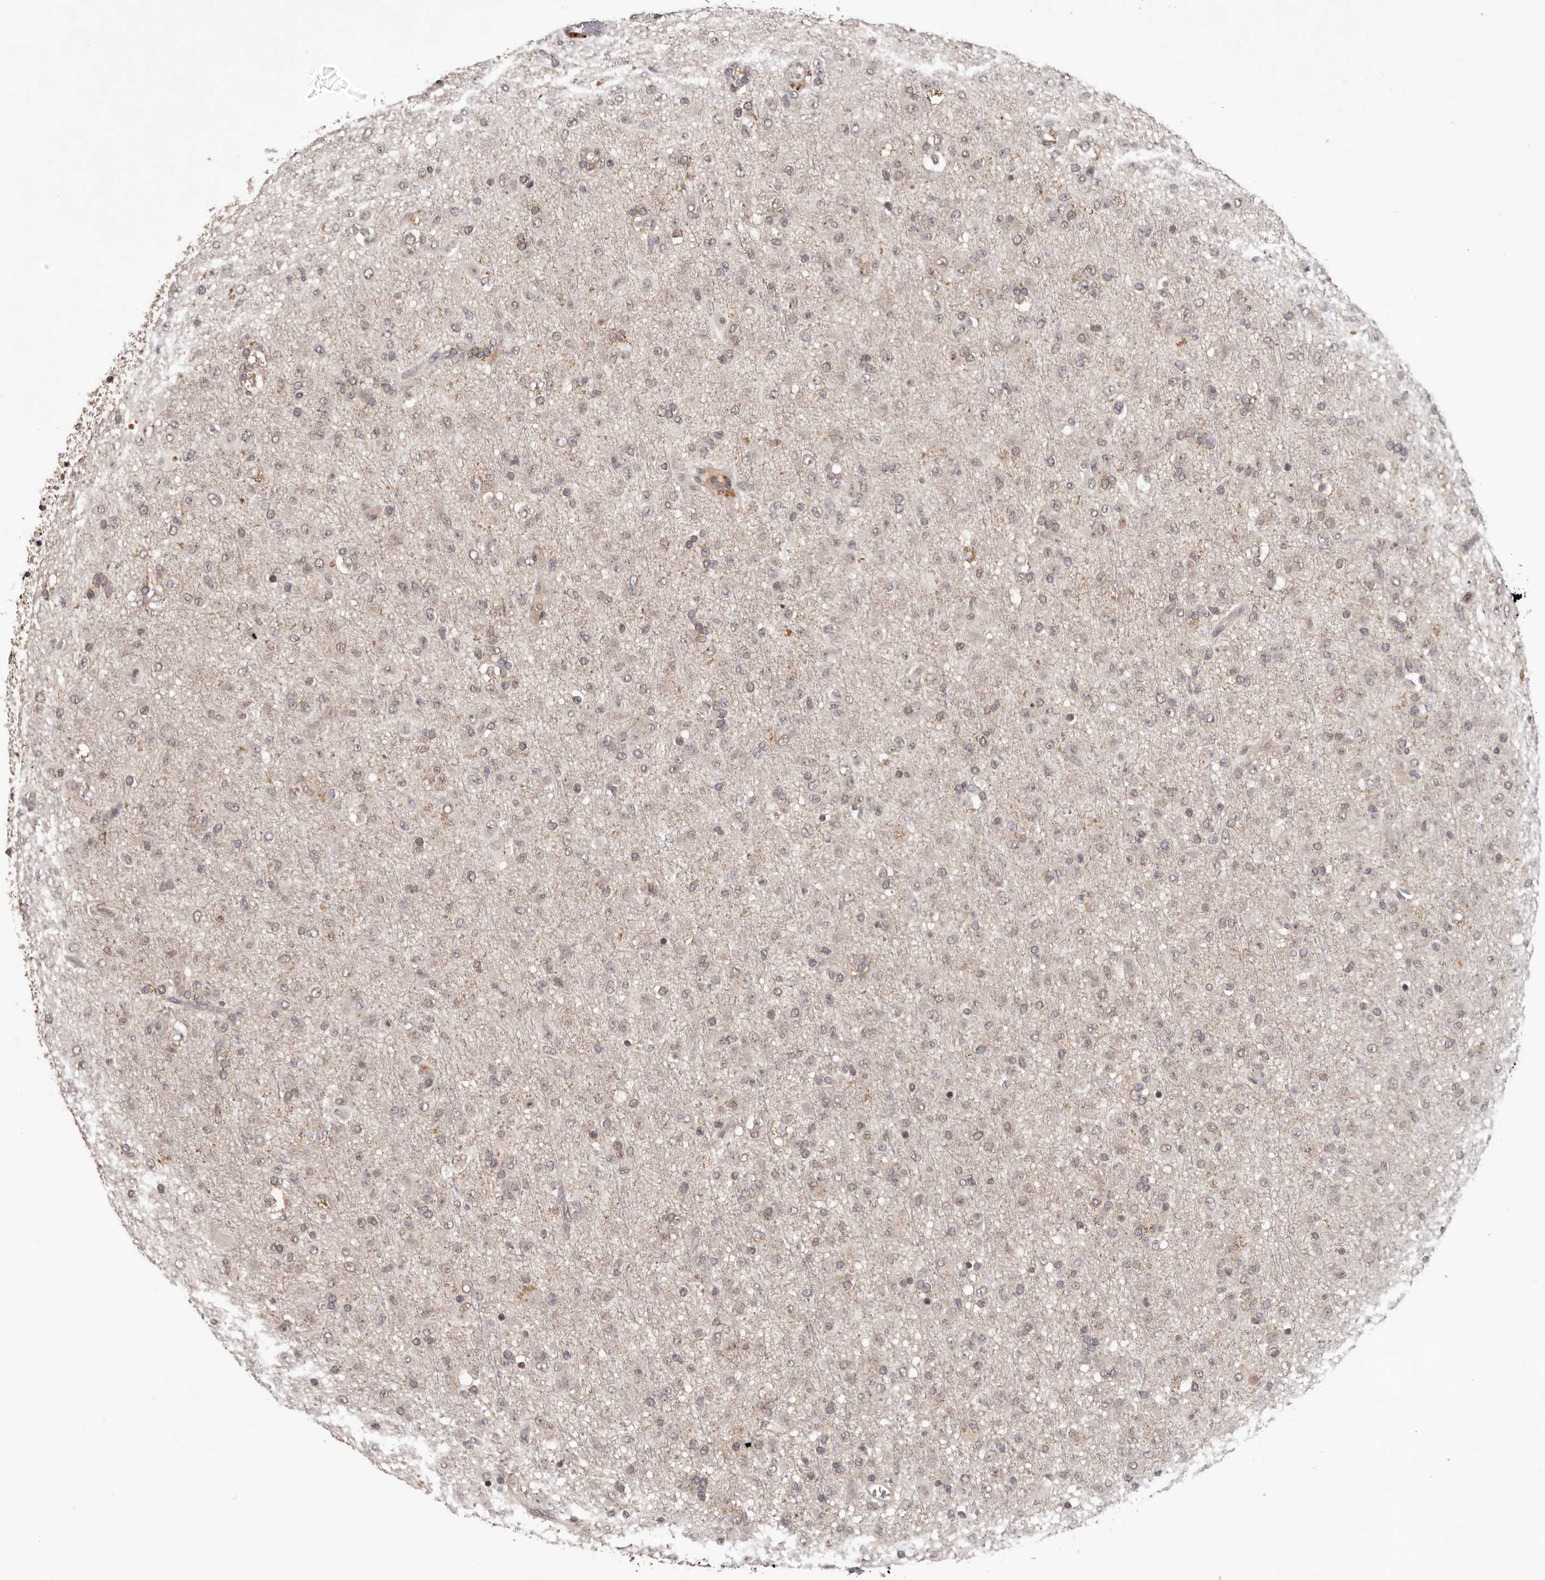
{"staining": {"intensity": "negative", "quantity": "none", "location": "none"}, "tissue": "glioma", "cell_type": "Tumor cells", "image_type": "cancer", "snomed": [{"axis": "morphology", "description": "Glioma, malignant, Low grade"}, {"axis": "topography", "description": "Brain"}], "caption": "Tumor cells are negative for brown protein staining in glioma. (DAB (3,3'-diaminobenzidine) IHC, high magnification).", "gene": "TBX5", "patient": {"sex": "male", "age": 65}}